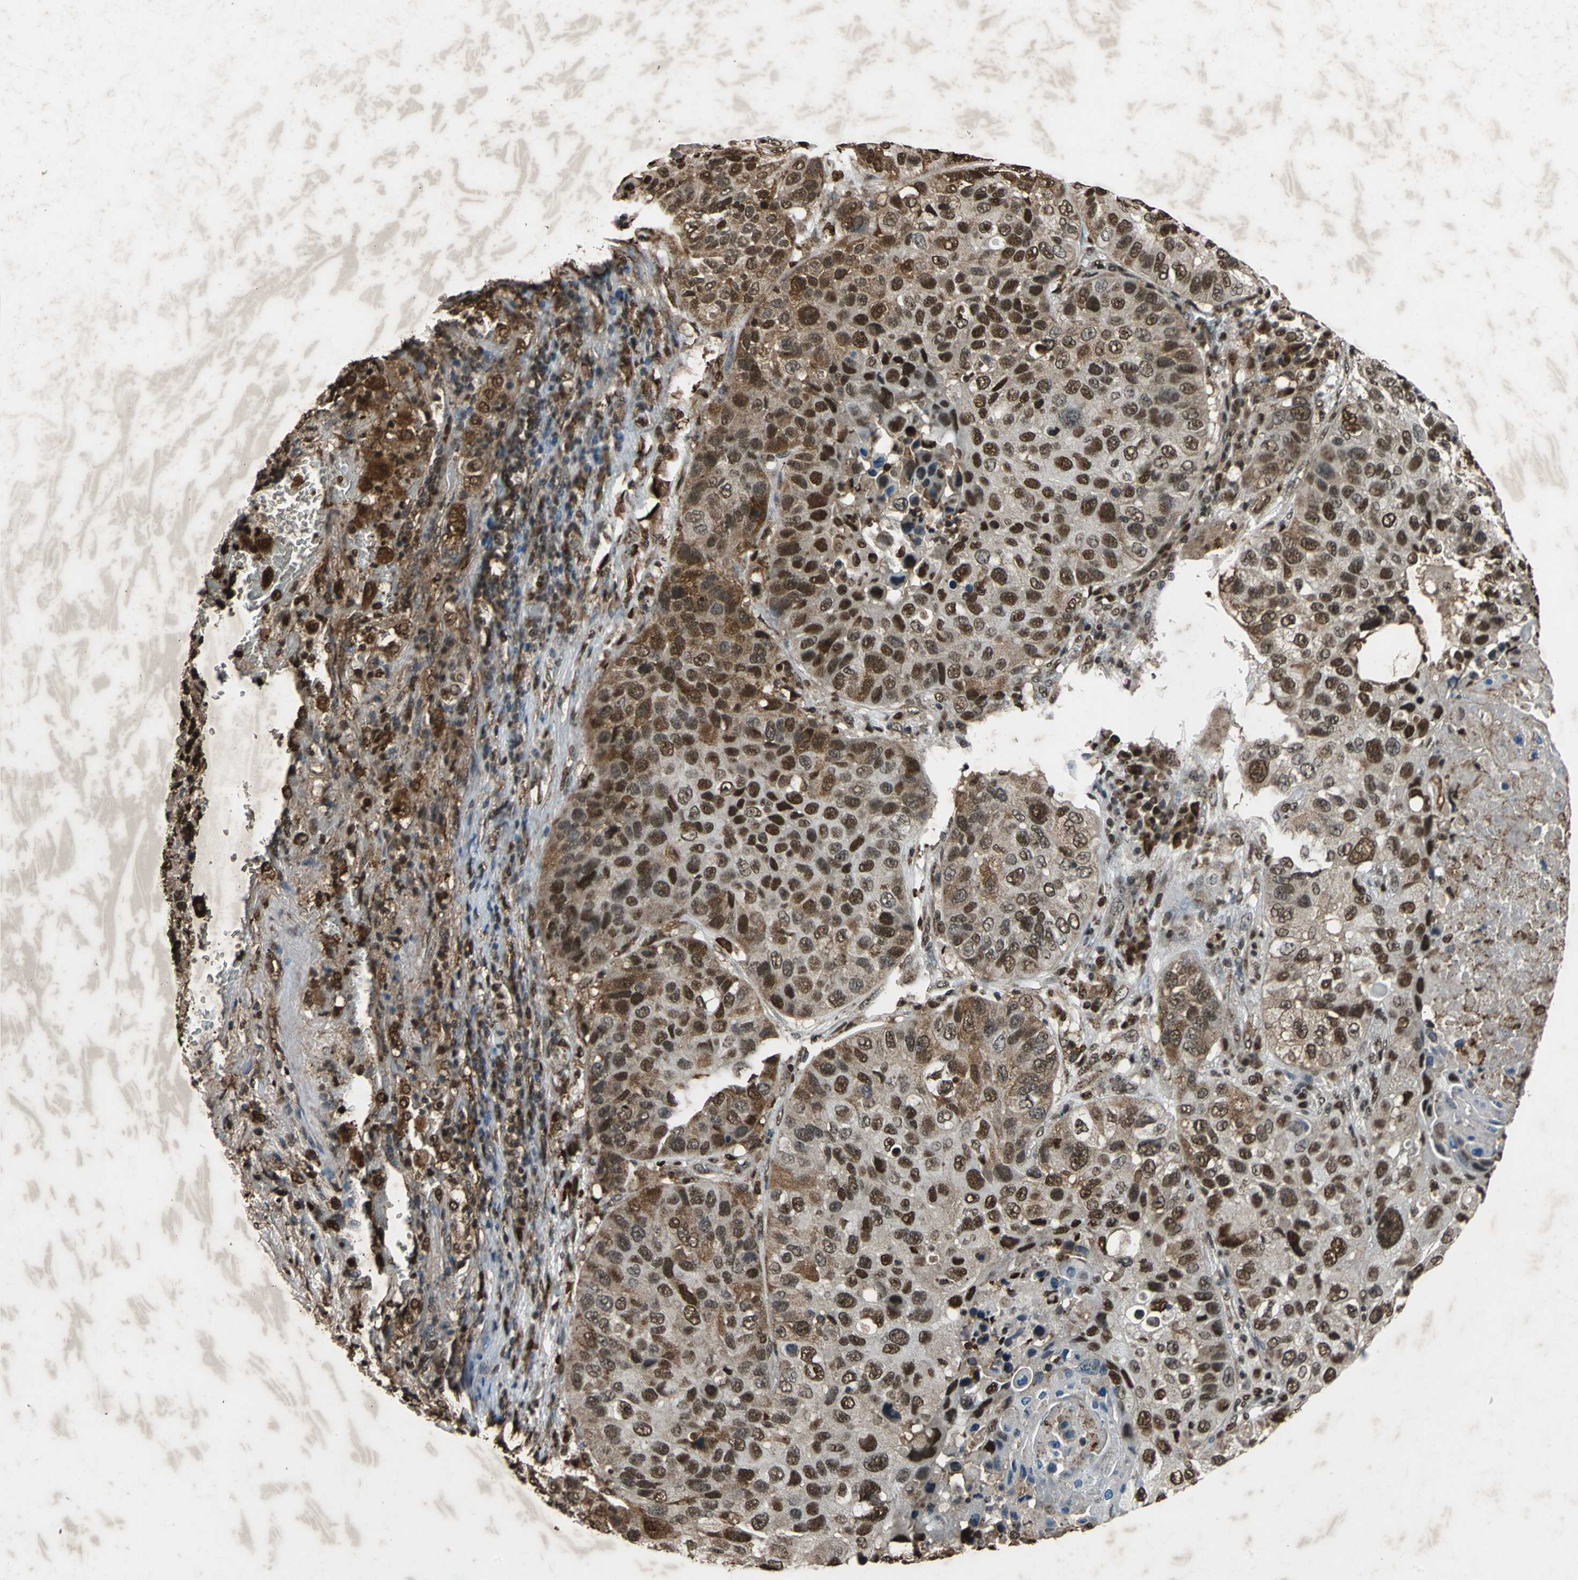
{"staining": {"intensity": "strong", "quantity": ">75%", "location": "cytoplasmic/membranous,nuclear"}, "tissue": "lung cancer", "cell_type": "Tumor cells", "image_type": "cancer", "snomed": [{"axis": "morphology", "description": "Squamous cell carcinoma, NOS"}, {"axis": "topography", "description": "Lung"}], "caption": "Protein staining of lung cancer (squamous cell carcinoma) tissue exhibits strong cytoplasmic/membranous and nuclear staining in approximately >75% of tumor cells.", "gene": "ANP32A", "patient": {"sex": "male", "age": 54}}